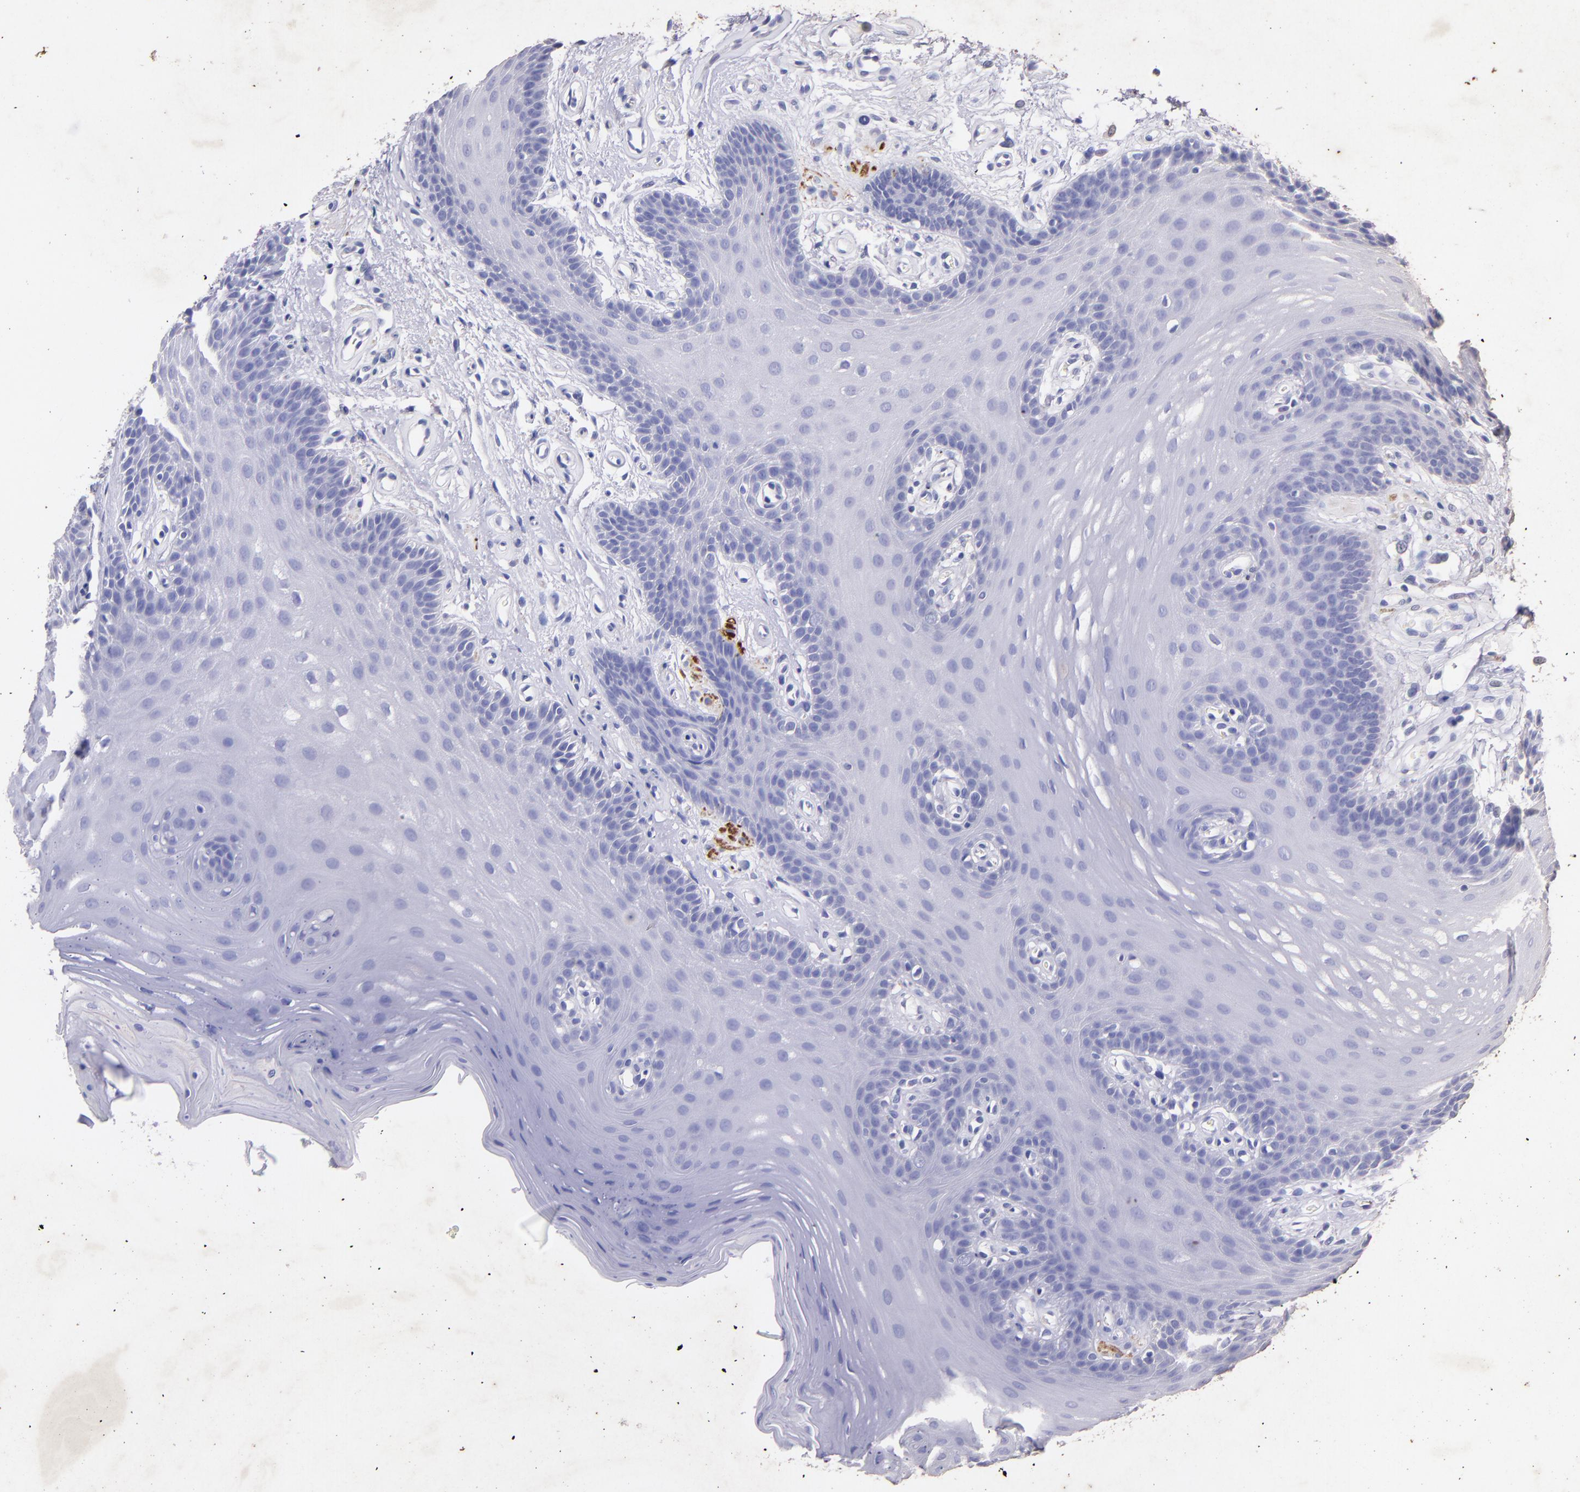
{"staining": {"intensity": "negative", "quantity": "none", "location": "none"}, "tissue": "oral mucosa", "cell_type": "Squamous epithelial cells", "image_type": "normal", "snomed": [{"axis": "morphology", "description": "Normal tissue, NOS"}, {"axis": "topography", "description": "Oral tissue"}], "caption": "This histopathology image is of benign oral mucosa stained with immunohistochemistry (IHC) to label a protein in brown with the nuclei are counter-stained blue. There is no staining in squamous epithelial cells.", "gene": "UCHL1", "patient": {"sex": "male", "age": 62}}